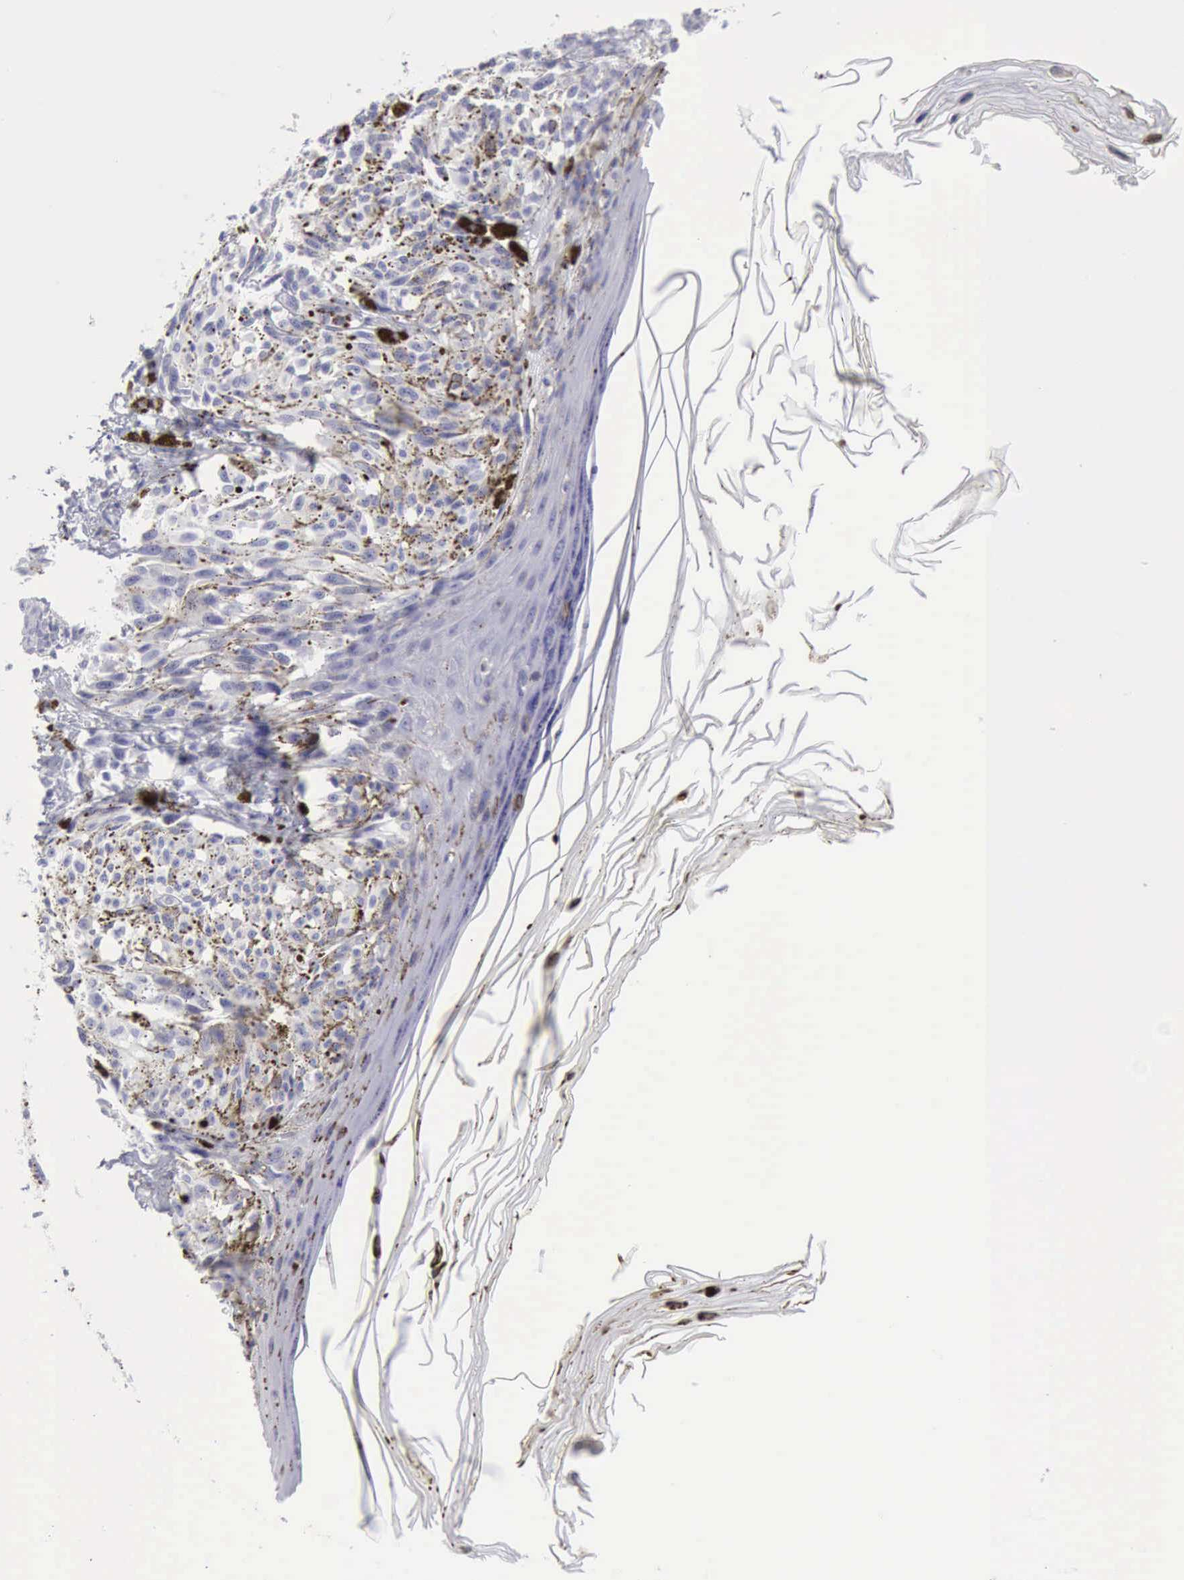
{"staining": {"intensity": "negative", "quantity": "none", "location": "none"}, "tissue": "melanoma", "cell_type": "Tumor cells", "image_type": "cancer", "snomed": [{"axis": "morphology", "description": "Malignant melanoma, NOS"}, {"axis": "topography", "description": "Skin"}], "caption": "Malignant melanoma stained for a protein using IHC shows no staining tumor cells.", "gene": "NCAM1", "patient": {"sex": "female", "age": 72}}